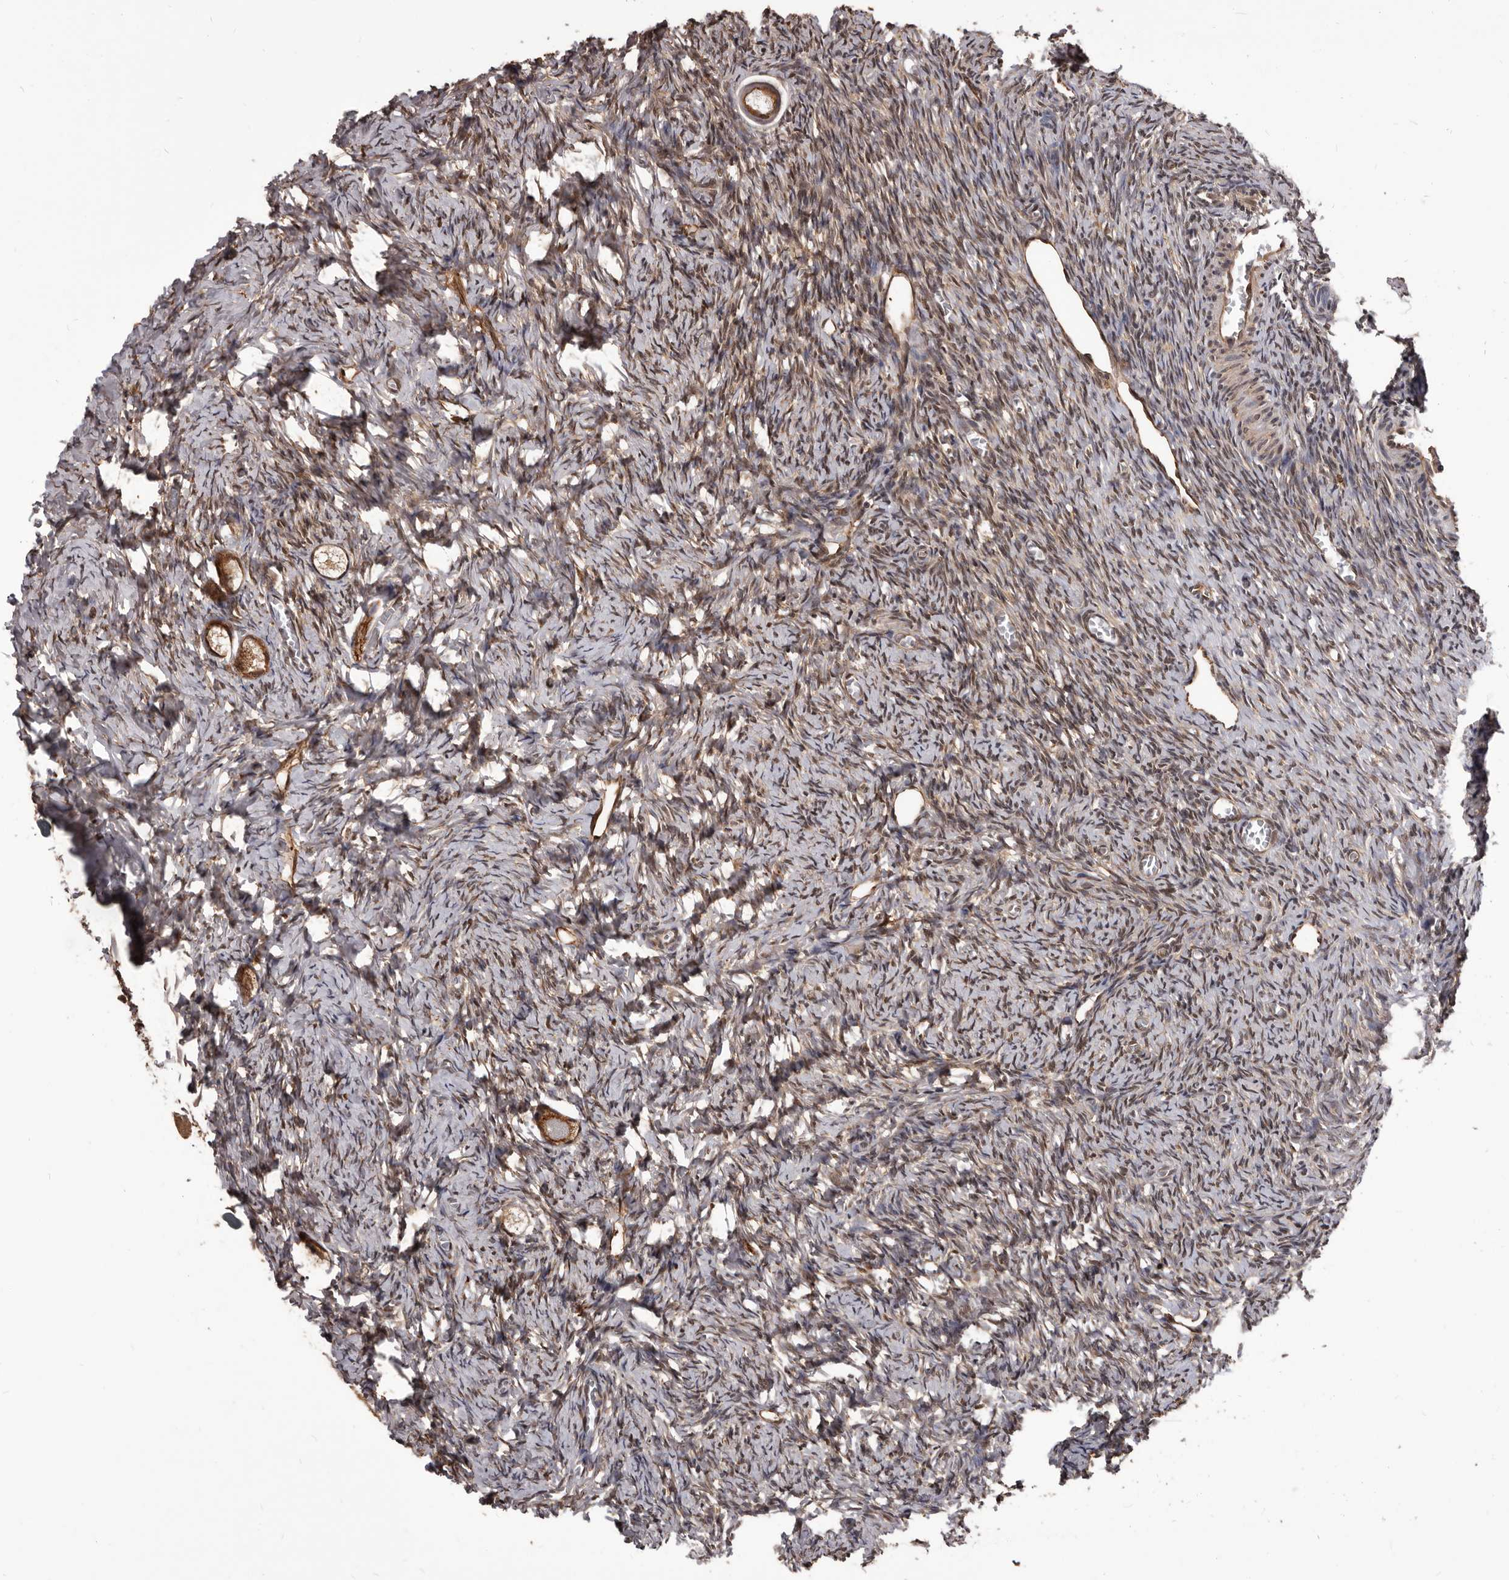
{"staining": {"intensity": "strong", "quantity": ">75%", "location": "cytoplasmic/membranous"}, "tissue": "ovary", "cell_type": "Follicle cells", "image_type": "normal", "snomed": [{"axis": "morphology", "description": "Normal tissue, NOS"}, {"axis": "topography", "description": "Ovary"}], "caption": "IHC photomicrograph of benign ovary: human ovary stained using immunohistochemistry displays high levels of strong protein expression localized specifically in the cytoplasmic/membranous of follicle cells, appearing as a cytoplasmic/membranous brown color.", "gene": "ADAMTS20", "patient": {"sex": "female", "age": 27}}